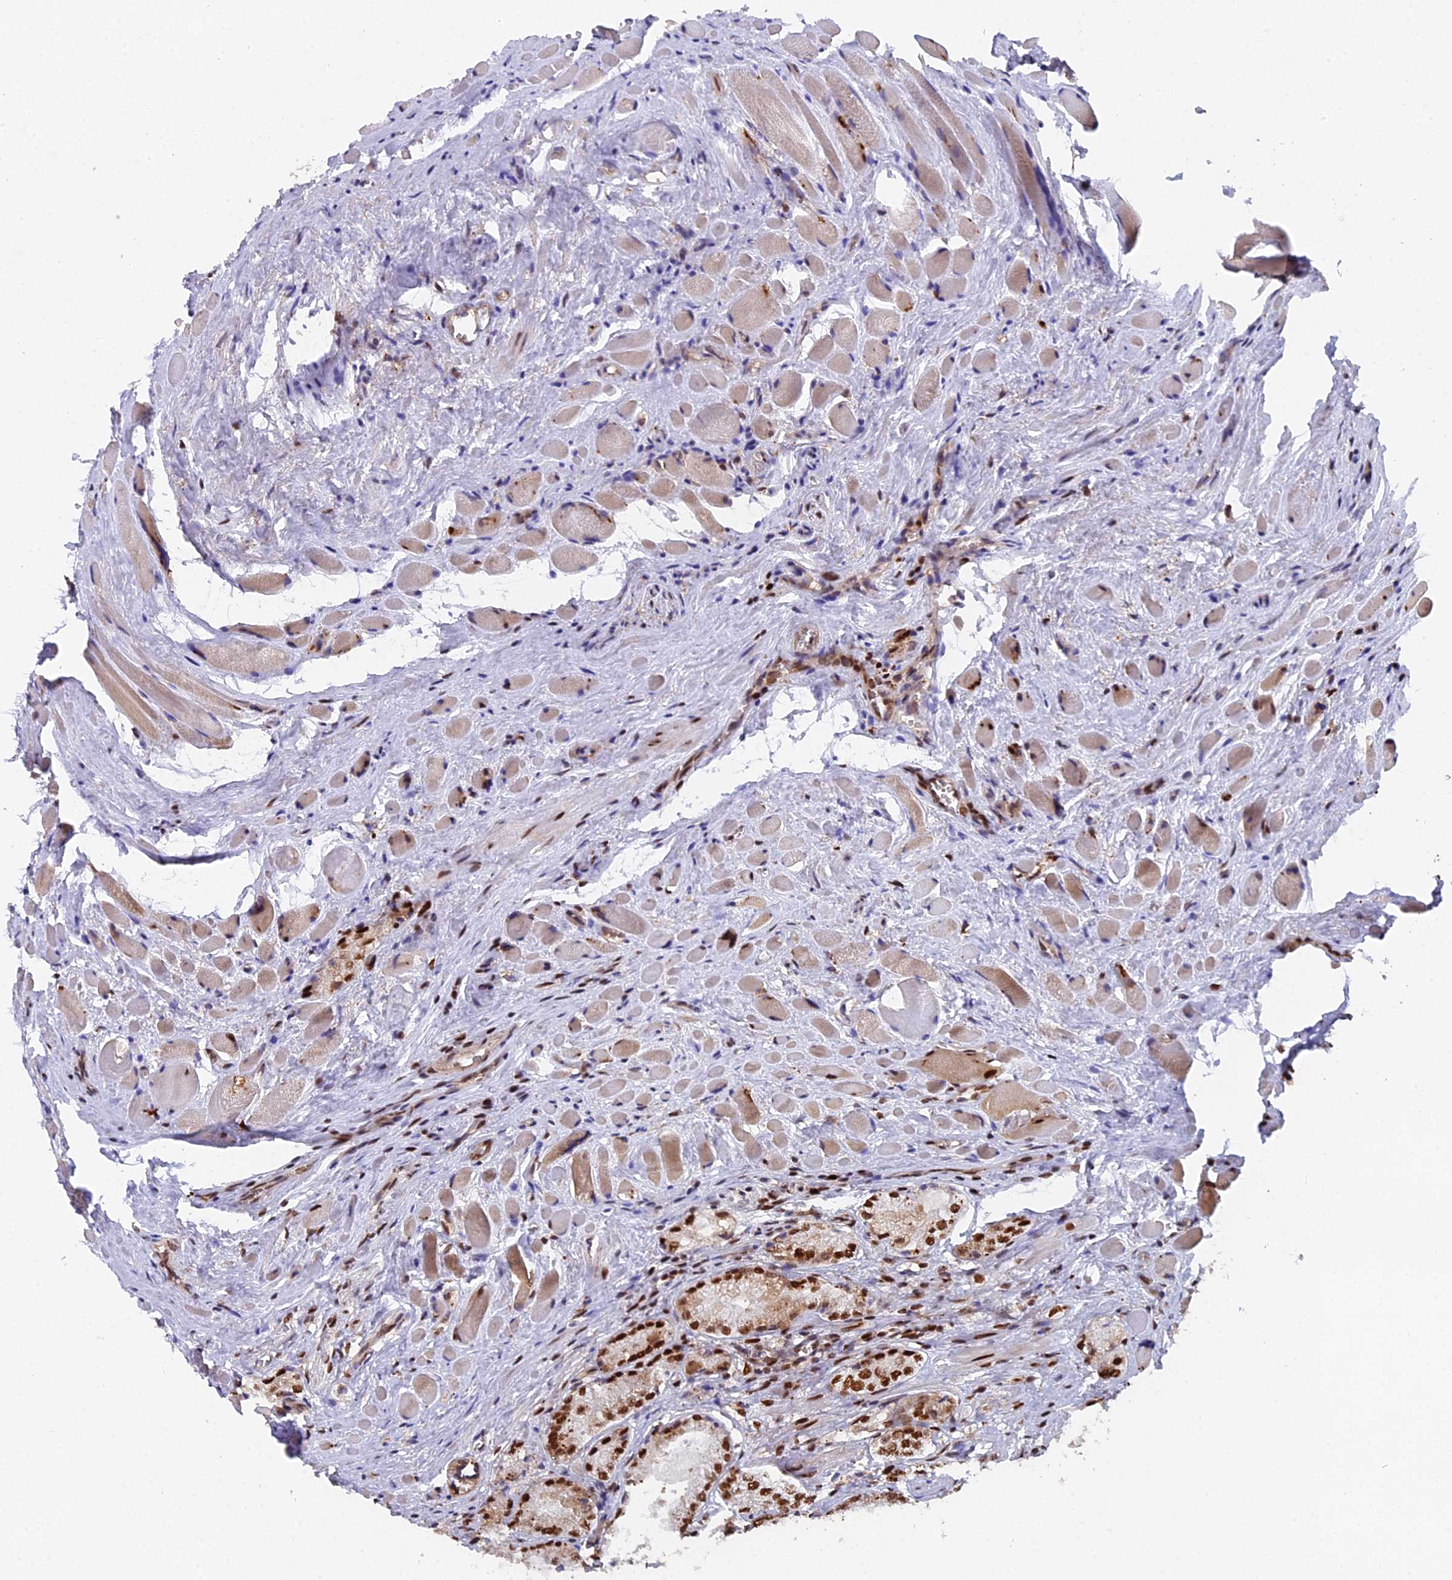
{"staining": {"intensity": "moderate", "quantity": ">75%", "location": "nuclear"}, "tissue": "prostate cancer", "cell_type": "Tumor cells", "image_type": "cancer", "snomed": [{"axis": "morphology", "description": "Adenocarcinoma, Low grade"}, {"axis": "topography", "description": "Prostate"}], "caption": "This is an image of immunohistochemistry (IHC) staining of prostate cancer, which shows moderate expression in the nuclear of tumor cells.", "gene": "RAMAC", "patient": {"sex": "male", "age": 60}}